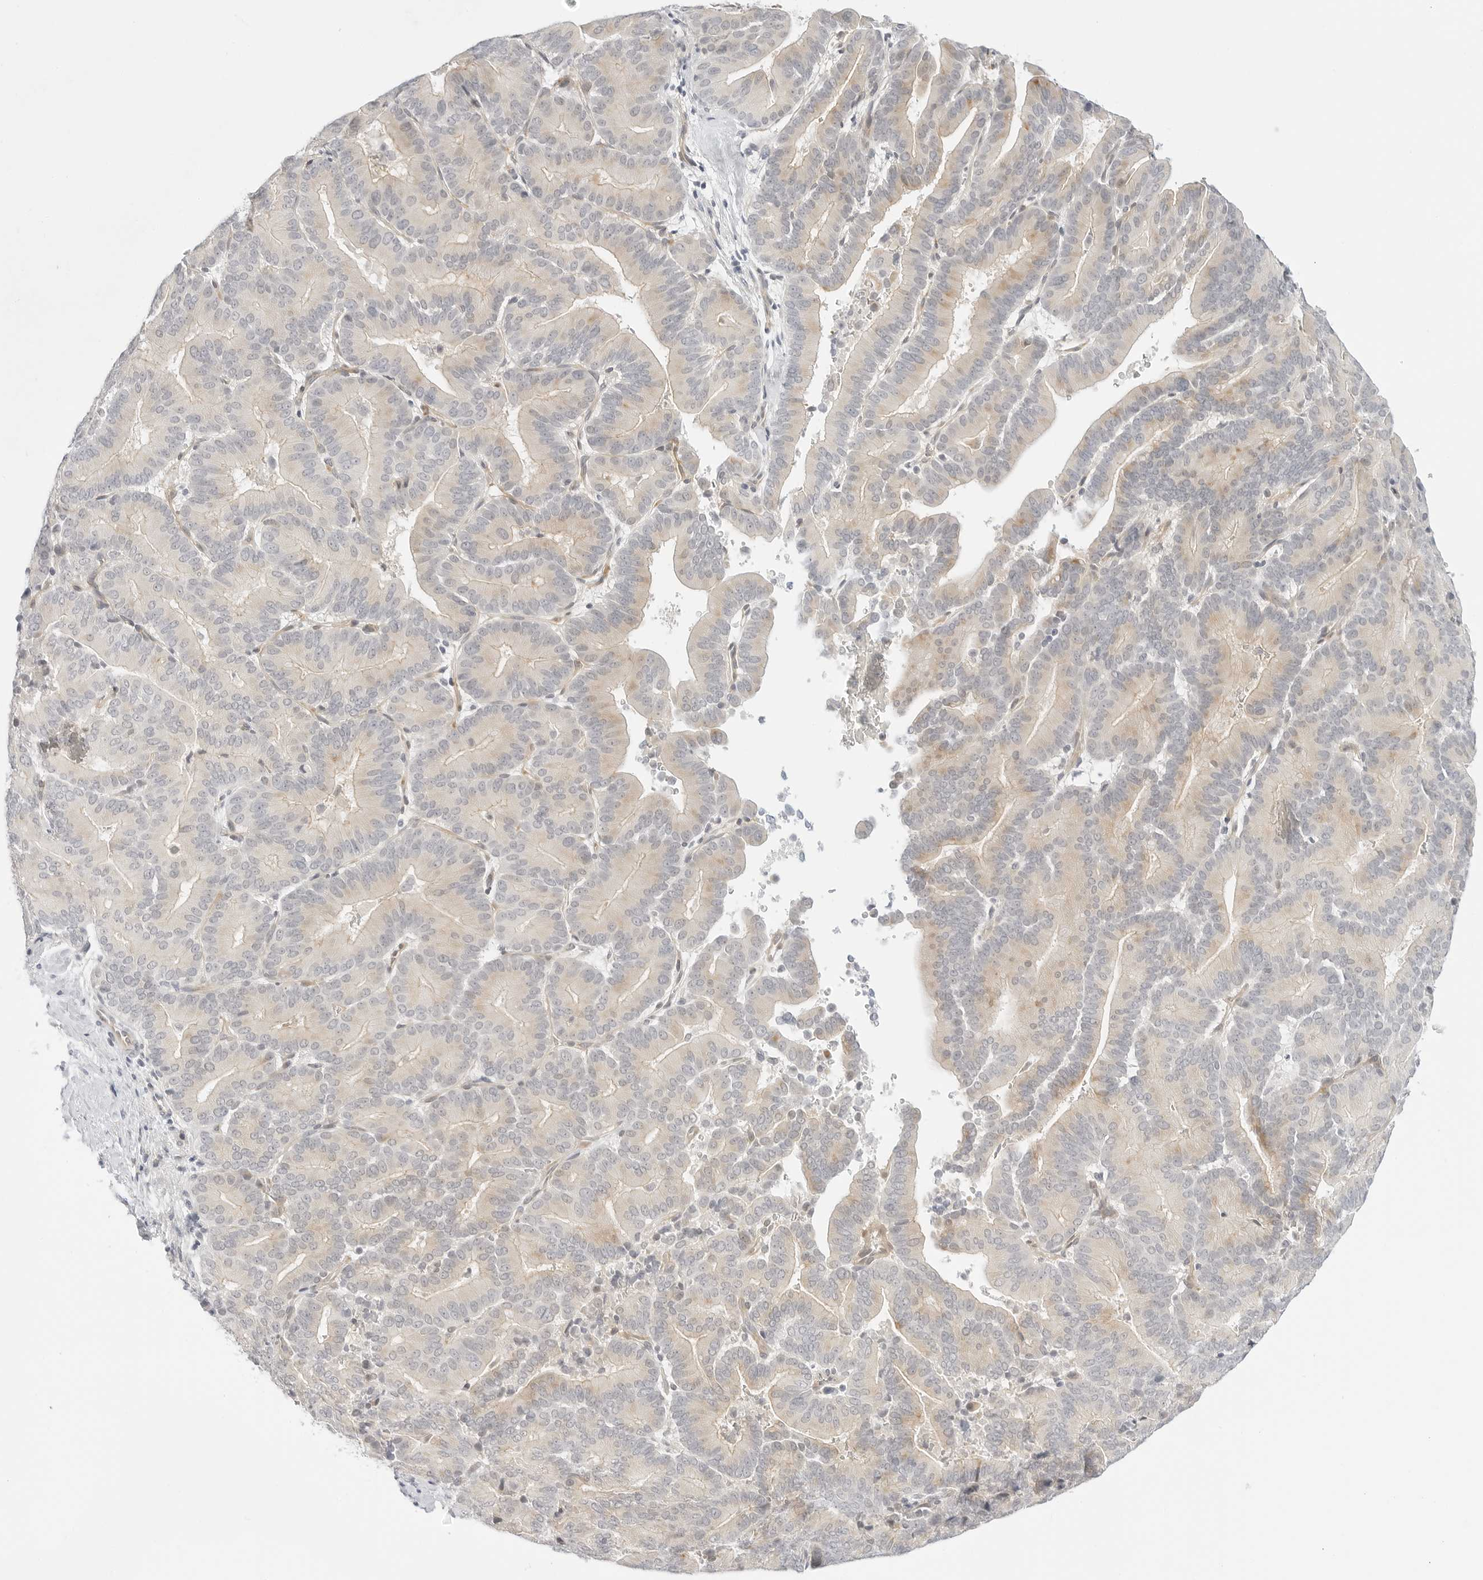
{"staining": {"intensity": "negative", "quantity": "none", "location": "none"}, "tissue": "liver cancer", "cell_type": "Tumor cells", "image_type": "cancer", "snomed": [{"axis": "morphology", "description": "Cholangiocarcinoma"}, {"axis": "topography", "description": "Liver"}], "caption": "A high-resolution micrograph shows immunohistochemistry staining of liver cholangiocarcinoma, which exhibits no significant staining in tumor cells.", "gene": "TCP1", "patient": {"sex": "female", "age": 75}}